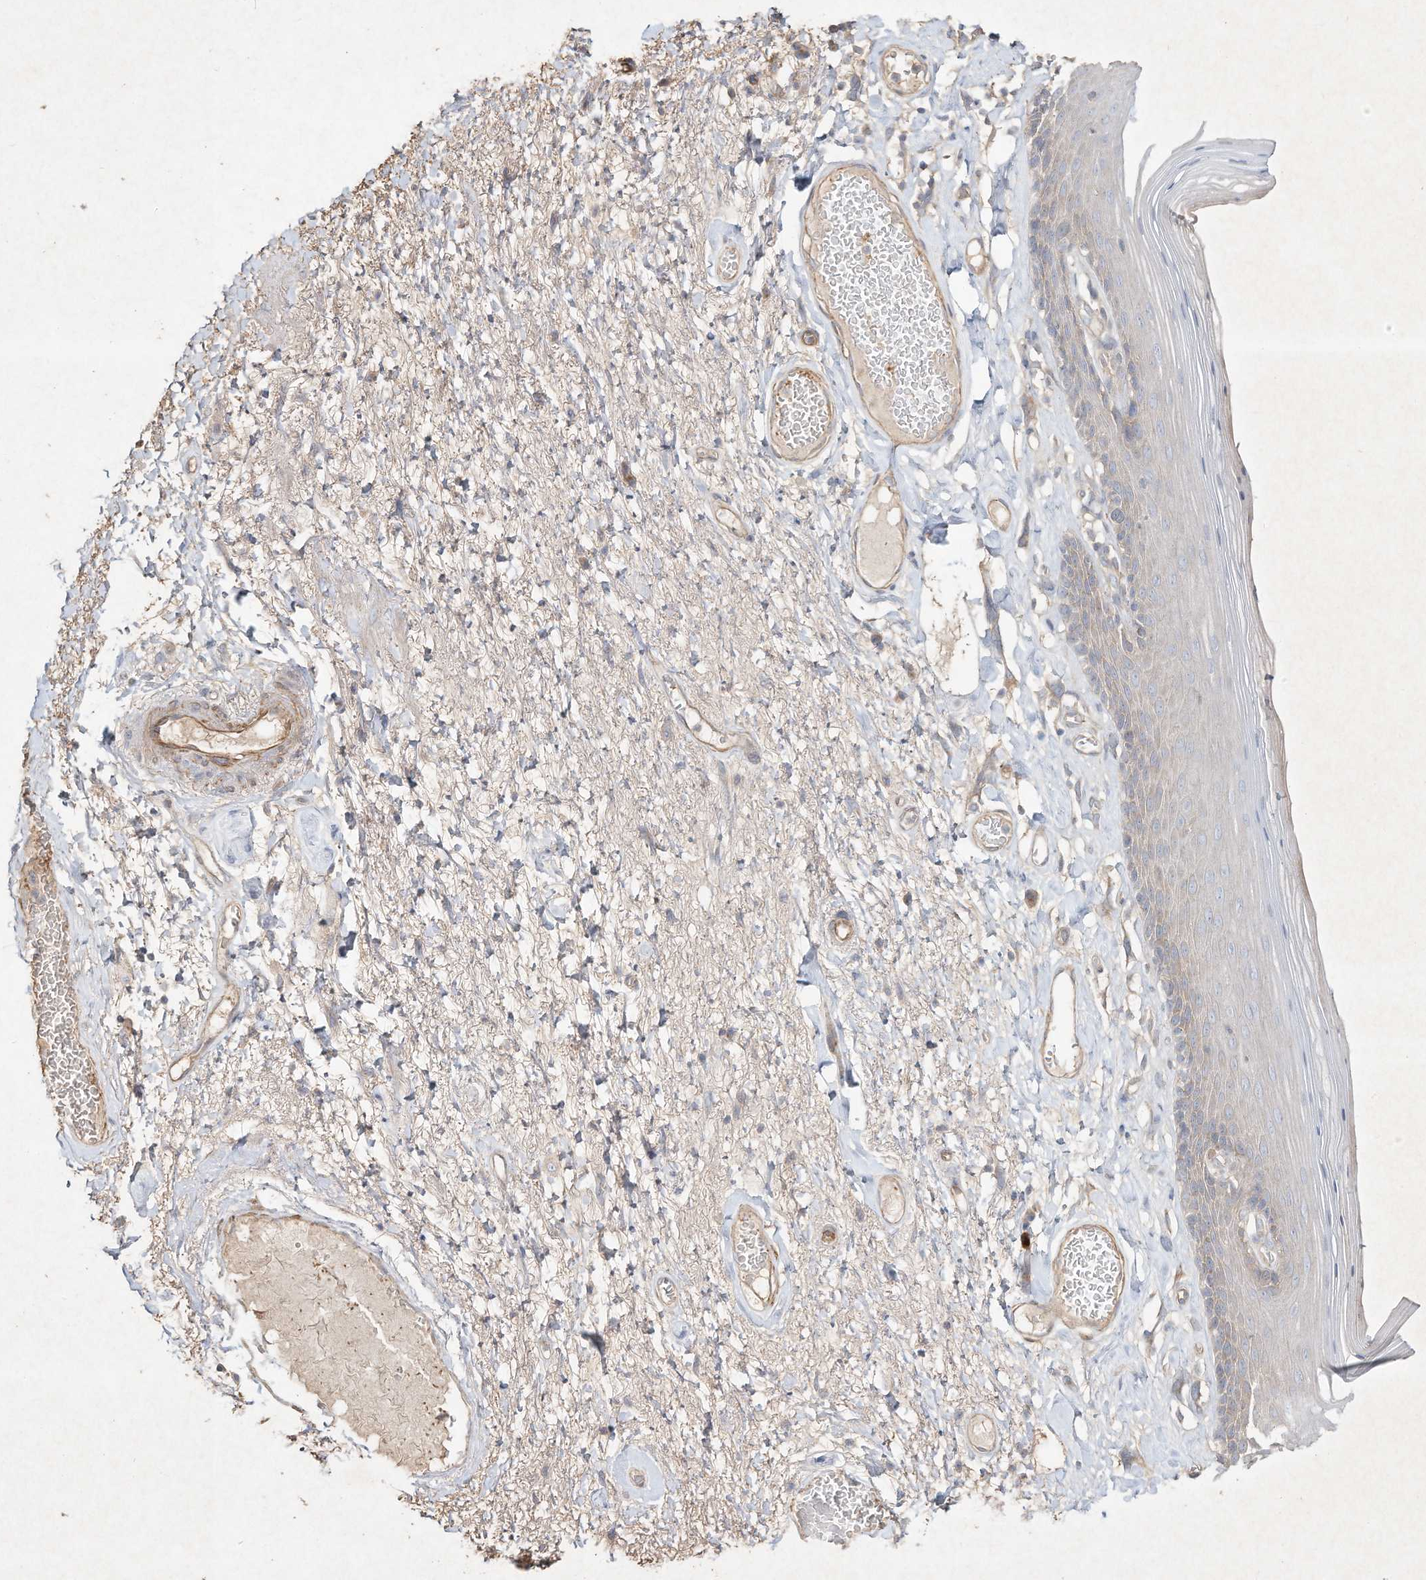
{"staining": {"intensity": "moderate", "quantity": "<25%", "location": "cytoplasmic/membranous"}, "tissue": "skin", "cell_type": "Epidermal cells", "image_type": "normal", "snomed": [{"axis": "morphology", "description": "Normal tissue, NOS"}, {"axis": "topography", "description": "Anal"}], "caption": "A brown stain labels moderate cytoplasmic/membranous positivity of a protein in epidermal cells of unremarkable skin.", "gene": "HTR5A", "patient": {"sex": "male", "age": 69}}